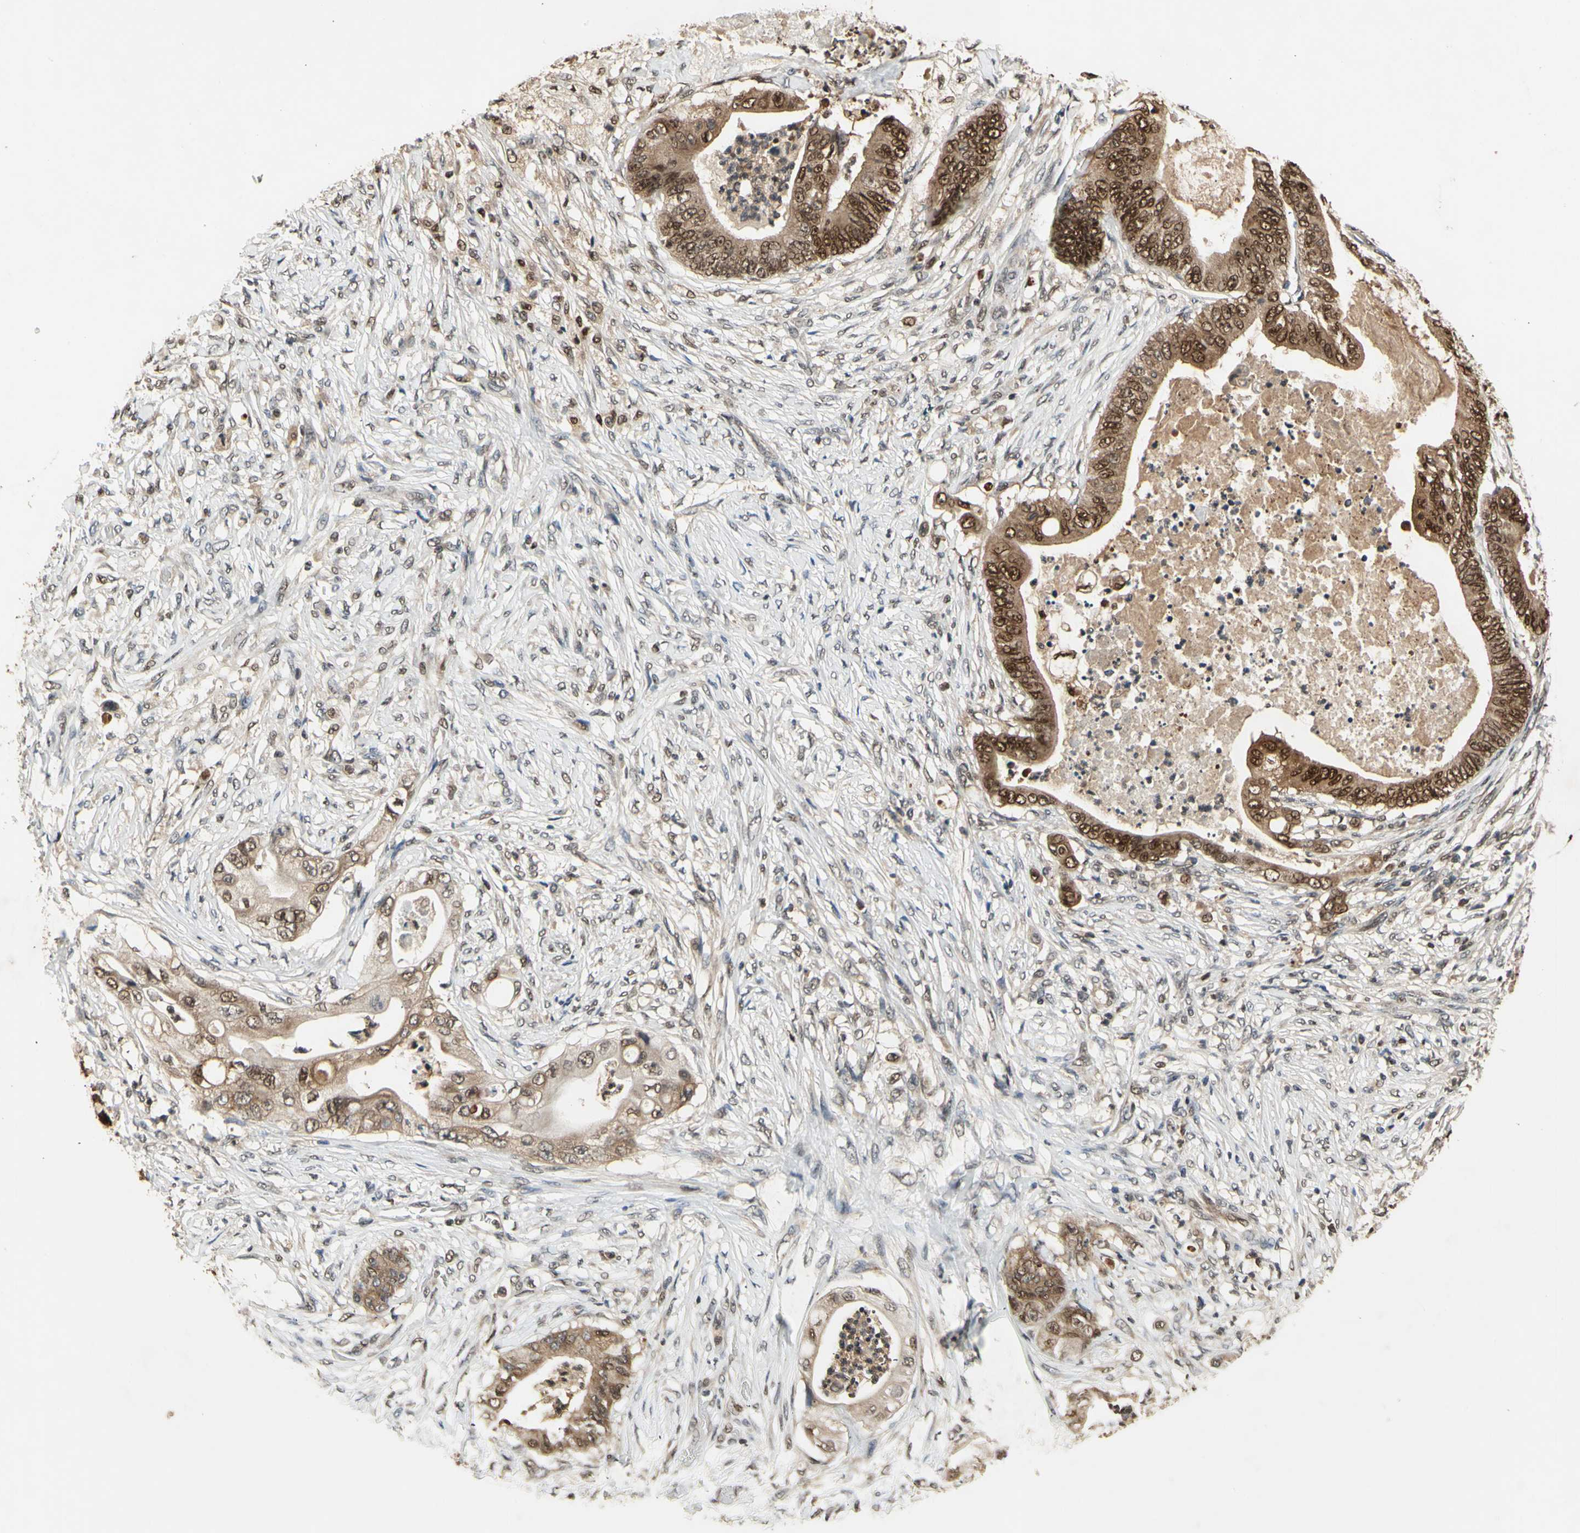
{"staining": {"intensity": "moderate", "quantity": ">75%", "location": "cytoplasmic/membranous,nuclear"}, "tissue": "stomach cancer", "cell_type": "Tumor cells", "image_type": "cancer", "snomed": [{"axis": "morphology", "description": "Adenocarcinoma, NOS"}, {"axis": "topography", "description": "Stomach"}], "caption": "Human stomach cancer stained with a brown dye shows moderate cytoplasmic/membranous and nuclear positive expression in about >75% of tumor cells.", "gene": "GSR", "patient": {"sex": "female", "age": 73}}